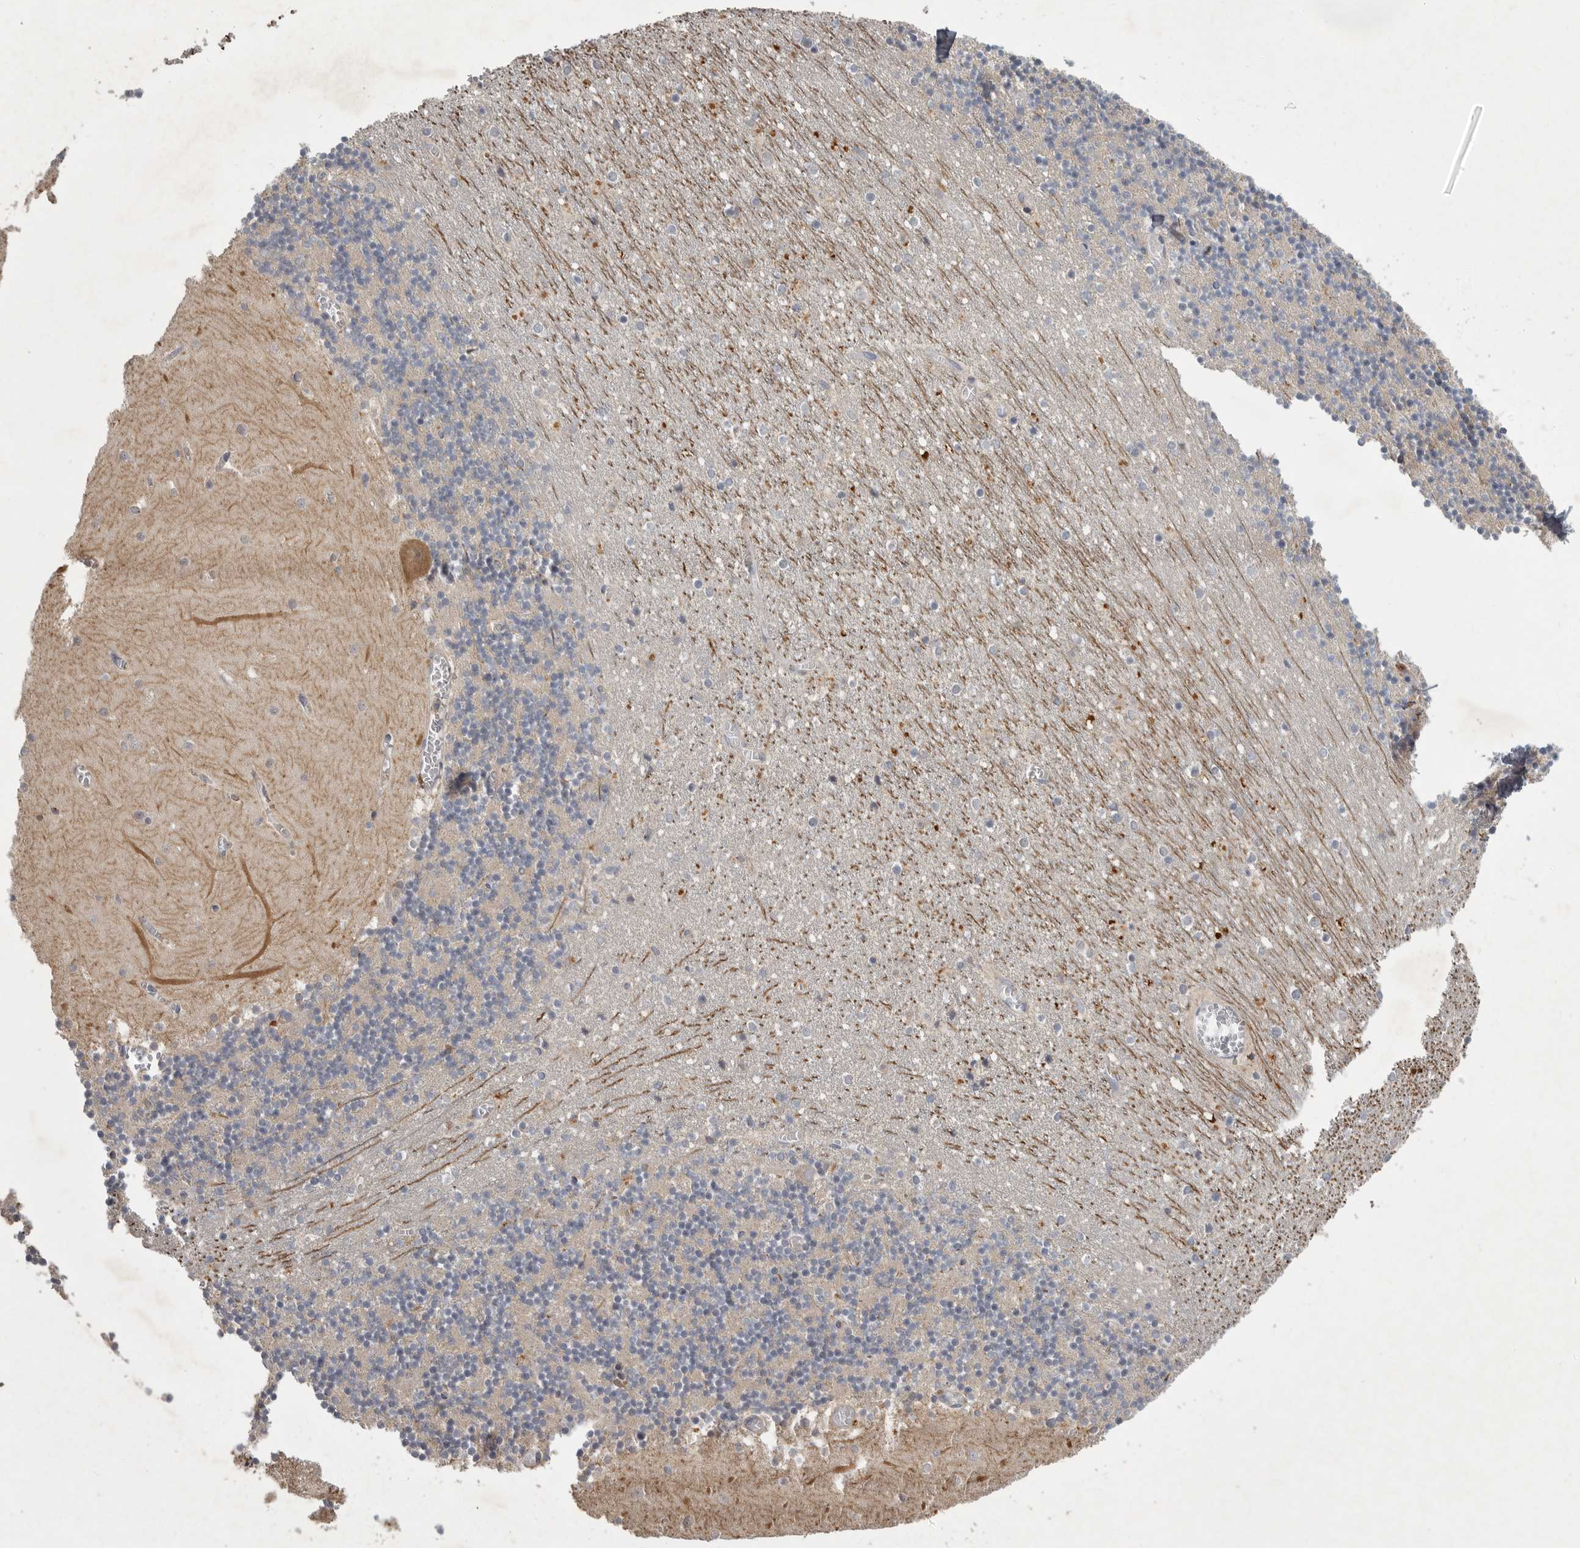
{"staining": {"intensity": "negative", "quantity": "none", "location": "none"}, "tissue": "cerebellum", "cell_type": "Cells in granular layer", "image_type": "normal", "snomed": [{"axis": "morphology", "description": "Normal tissue, NOS"}, {"axis": "topography", "description": "Cerebellum"}], "caption": "Cells in granular layer show no significant staining in unremarkable cerebellum. The staining is performed using DAB (3,3'-diaminobenzidine) brown chromogen with nuclei counter-stained in using hematoxylin.", "gene": "LAMTOR3", "patient": {"sex": "female", "age": 28}}